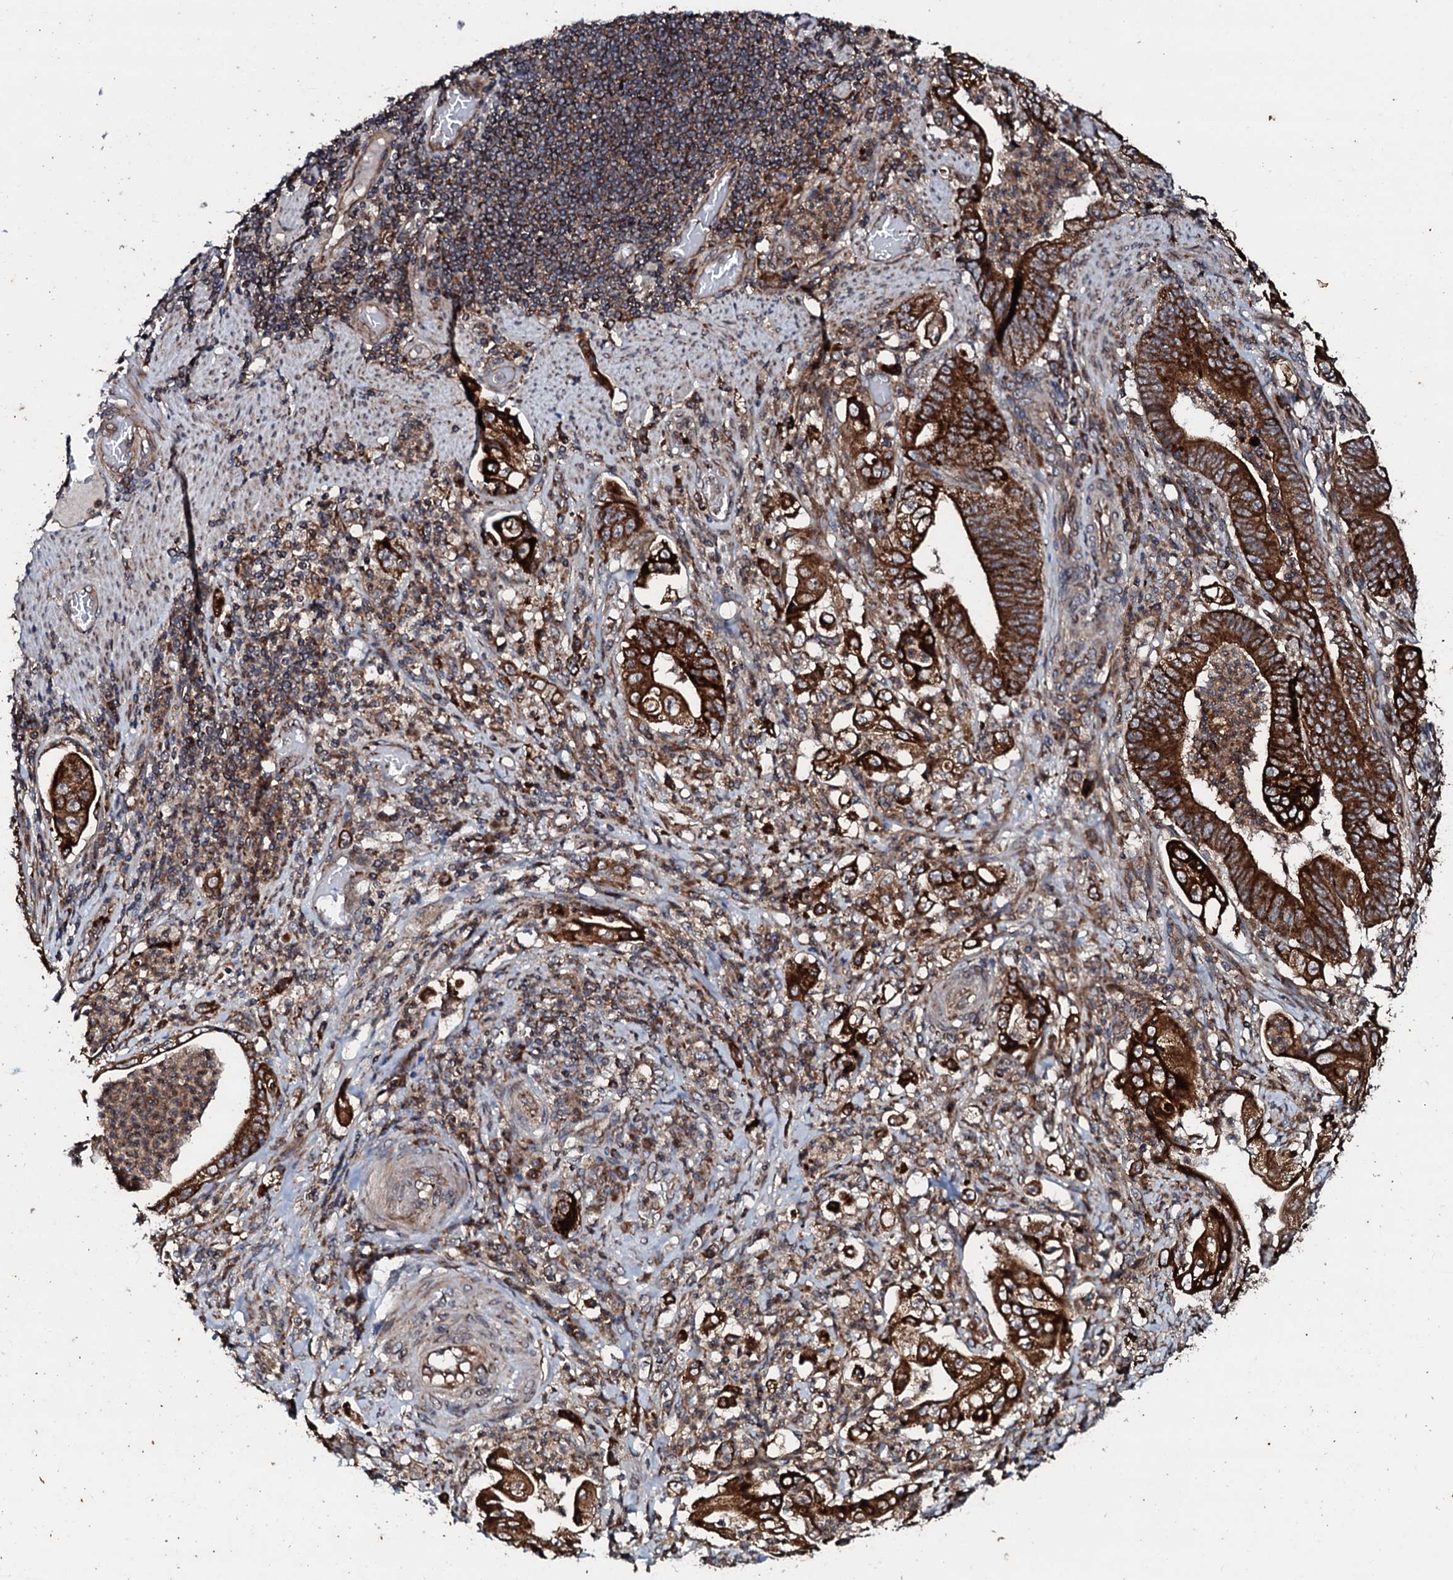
{"staining": {"intensity": "strong", "quantity": ">75%", "location": "cytoplasmic/membranous"}, "tissue": "stomach cancer", "cell_type": "Tumor cells", "image_type": "cancer", "snomed": [{"axis": "morphology", "description": "Adenocarcinoma, NOS"}, {"axis": "topography", "description": "Stomach"}], "caption": "This photomicrograph shows adenocarcinoma (stomach) stained with IHC to label a protein in brown. The cytoplasmic/membranous of tumor cells show strong positivity for the protein. Nuclei are counter-stained blue.", "gene": "SDHAF2", "patient": {"sex": "female", "age": 73}}